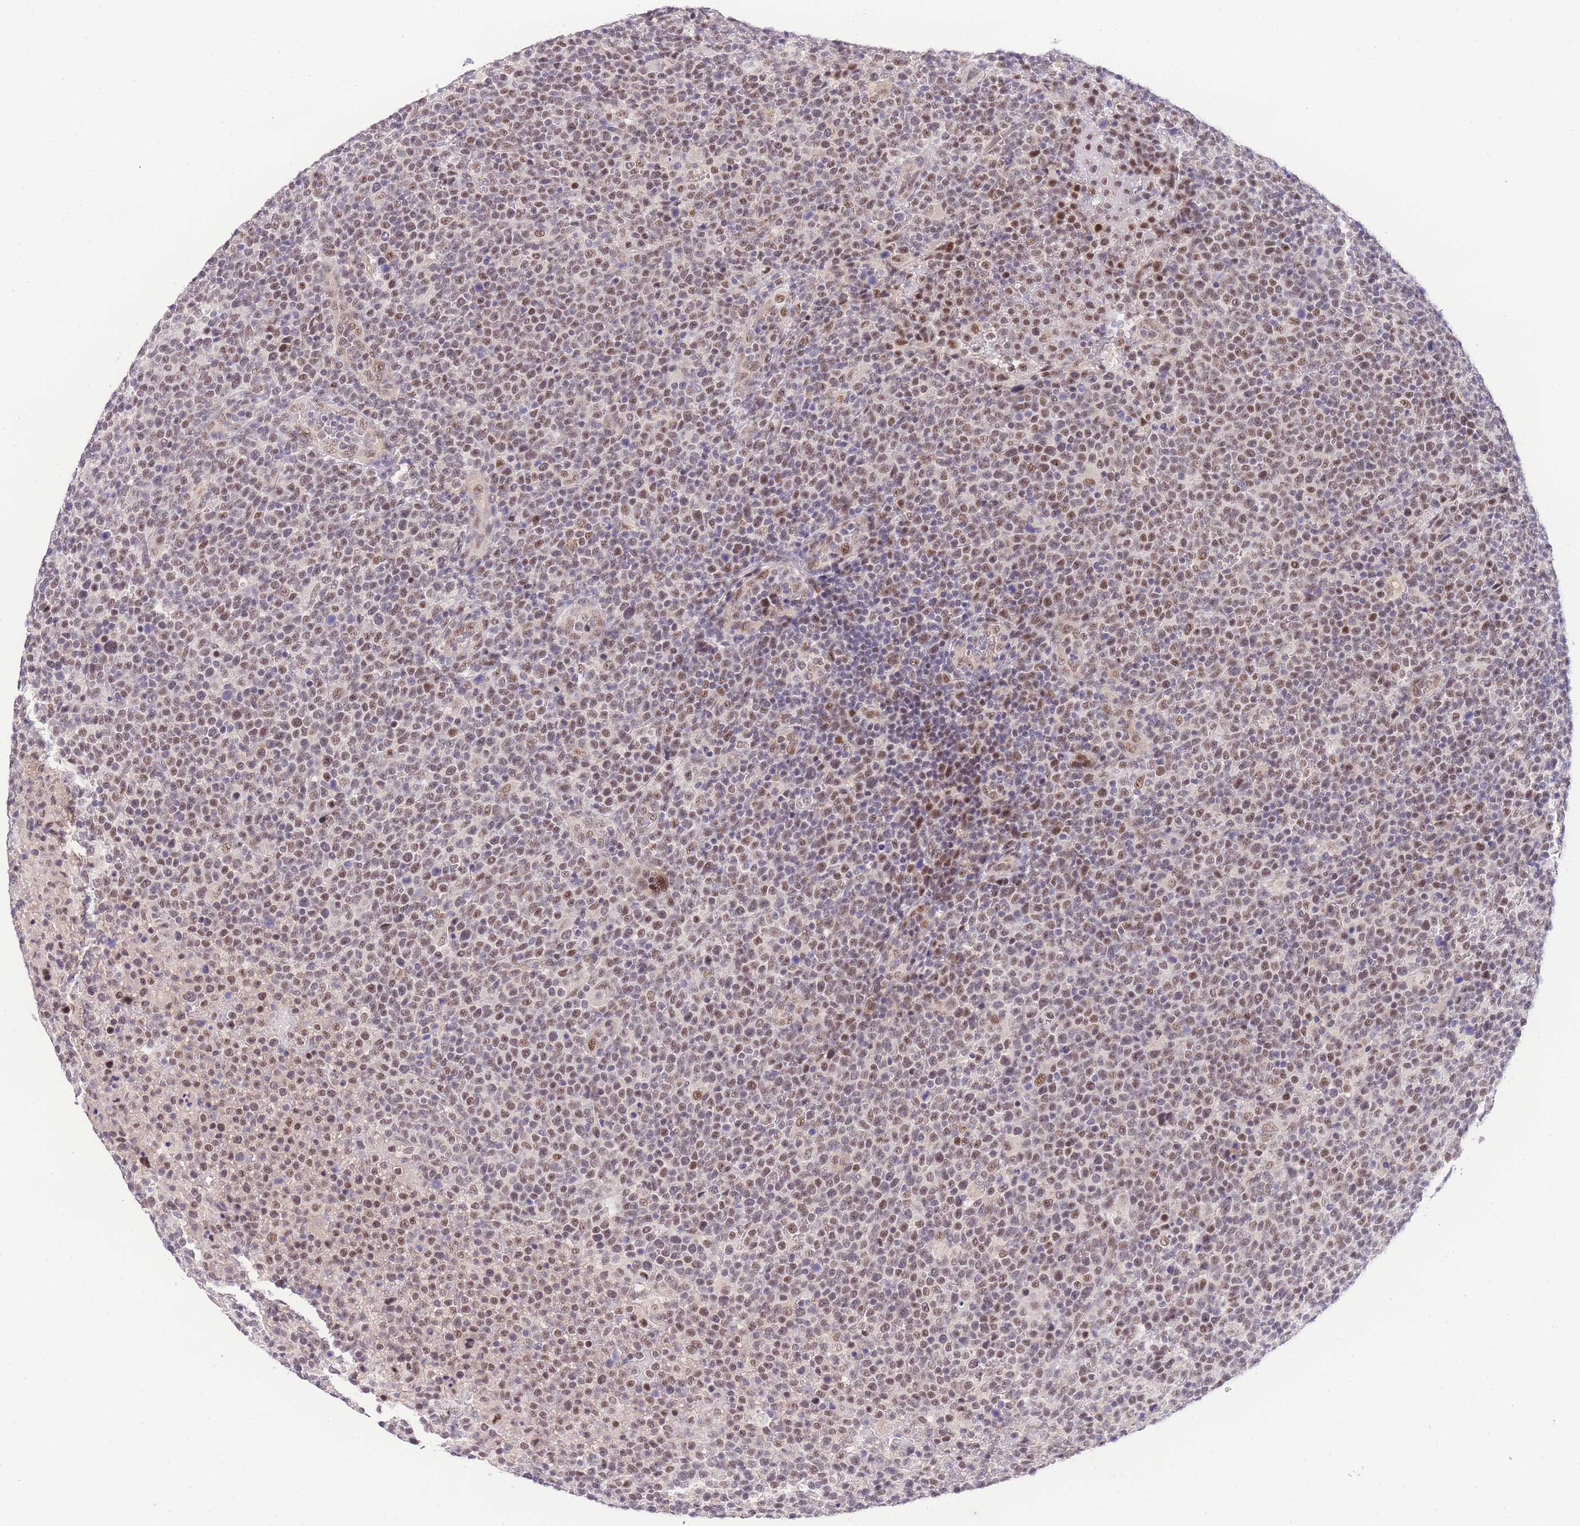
{"staining": {"intensity": "moderate", "quantity": ">75%", "location": "nuclear"}, "tissue": "lymphoma", "cell_type": "Tumor cells", "image_type": "cancer", "snomed": [{"axis": "morphology", "description": "Malignant lymphoma, non-Hodgkin's type, High grade"}, {"axis": "topography", "description": "Lymph node"}], "caption": "Immunohistochemical staining of lymphoma reveals medium levels of moderate nuclear positivity in about >75% of tumor cells.", "gene": "SLC35F2", "patient": {"sex": "male", "age": 61}}